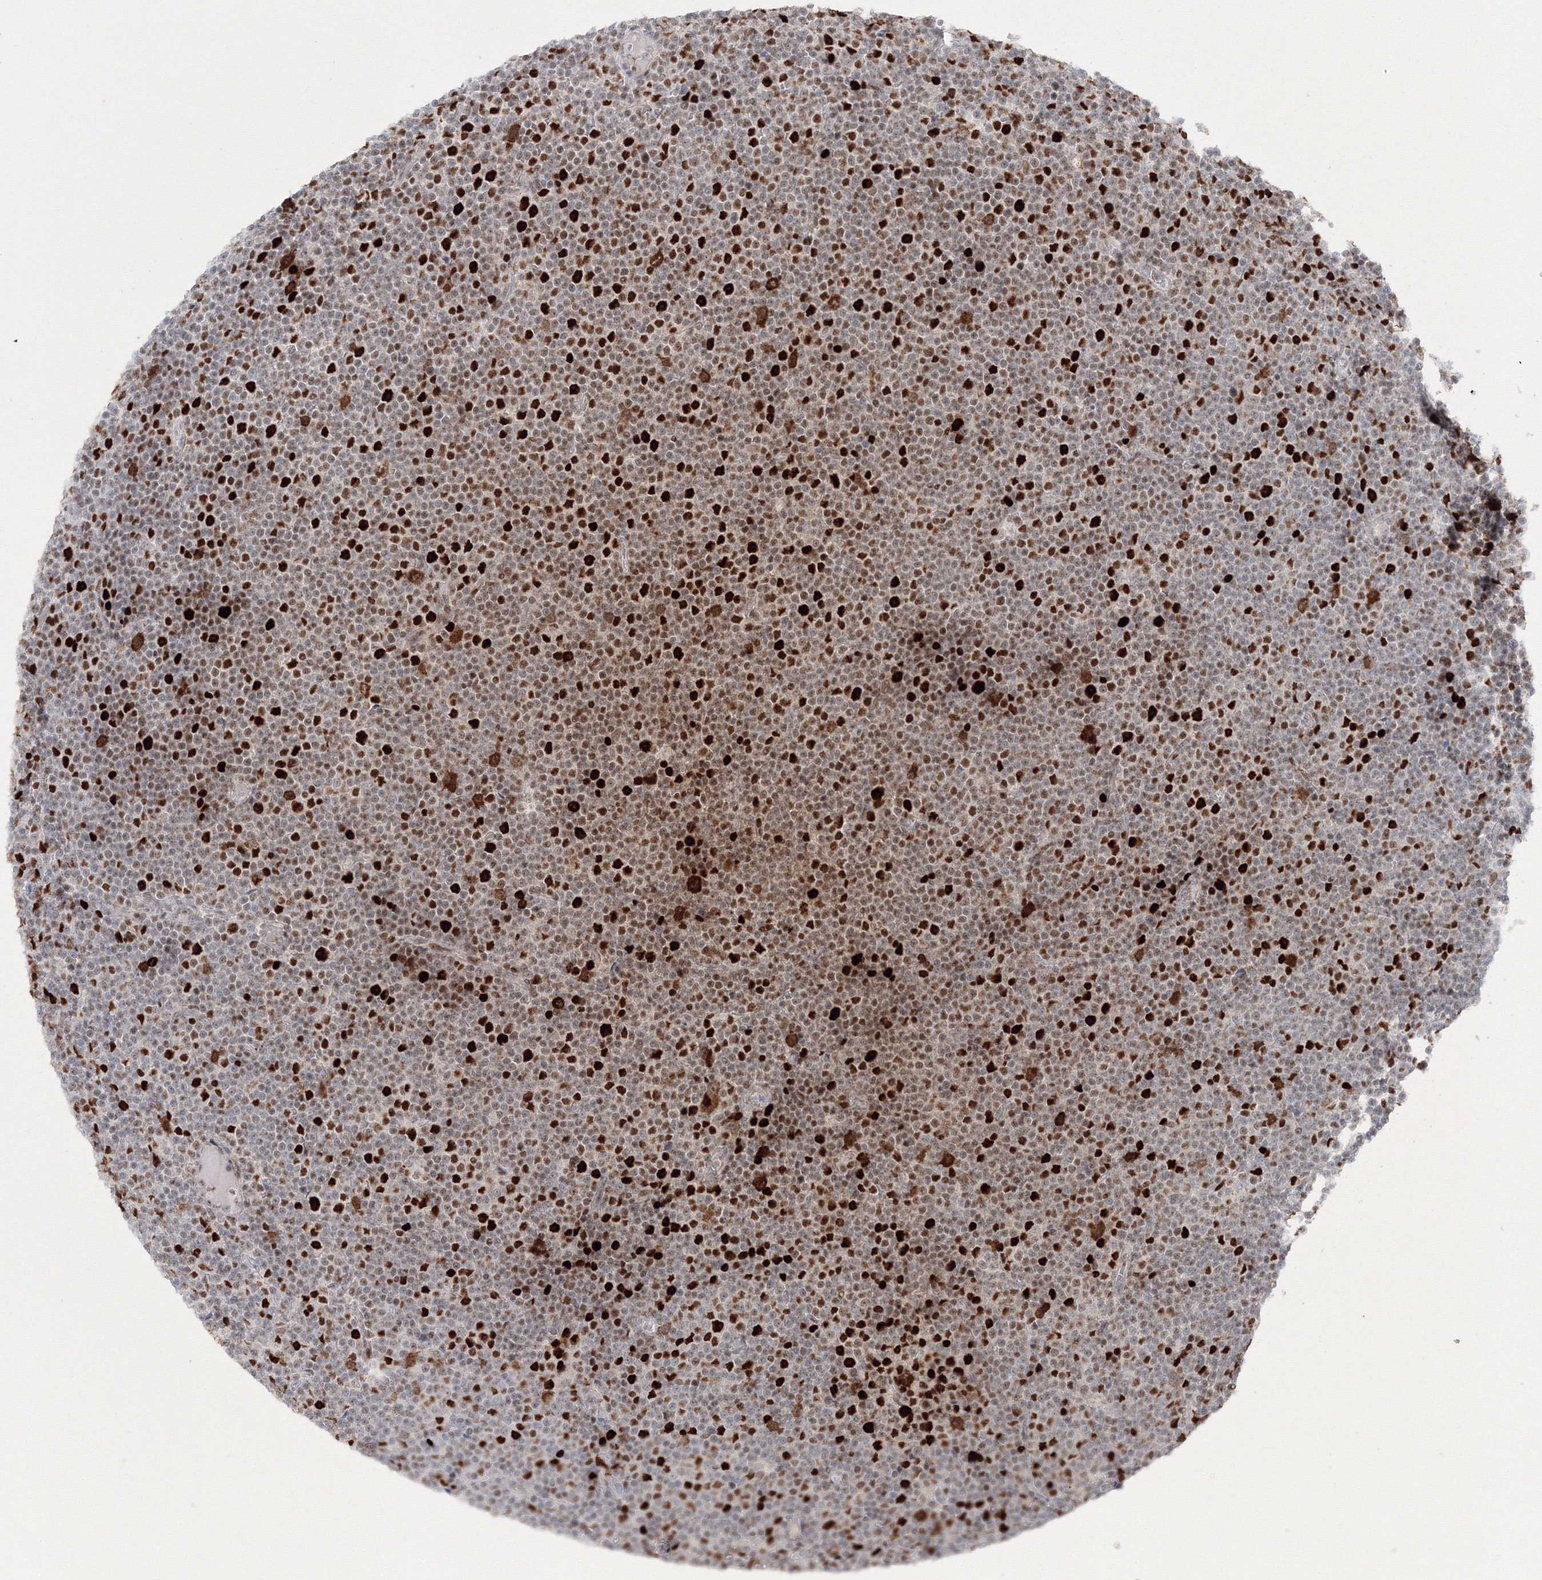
{"staining": {"intensity": "strong", "quantity": ">75%", "location": "nuclear"}, "tissue": "lymphoma", "cell_type": "Tumor cells", "image_type": "cancer", "snomed": [{"axis": "morphology", "description": "Malignant lymphoma, non-Hodgkin's type, Low grade"}, {"axis": "topography", "description": "Lymph node"}], "caption": "This photomicrograph demonstrates immunohistochemistry (IHC) staining of low-grade malignant lymphoma, non-Hodgkin's type, with high strong nuclear positivity in approximately >75% of tumor cells.", "gene": "LIG1", "patient": {"sex": "female", "age": 67}}